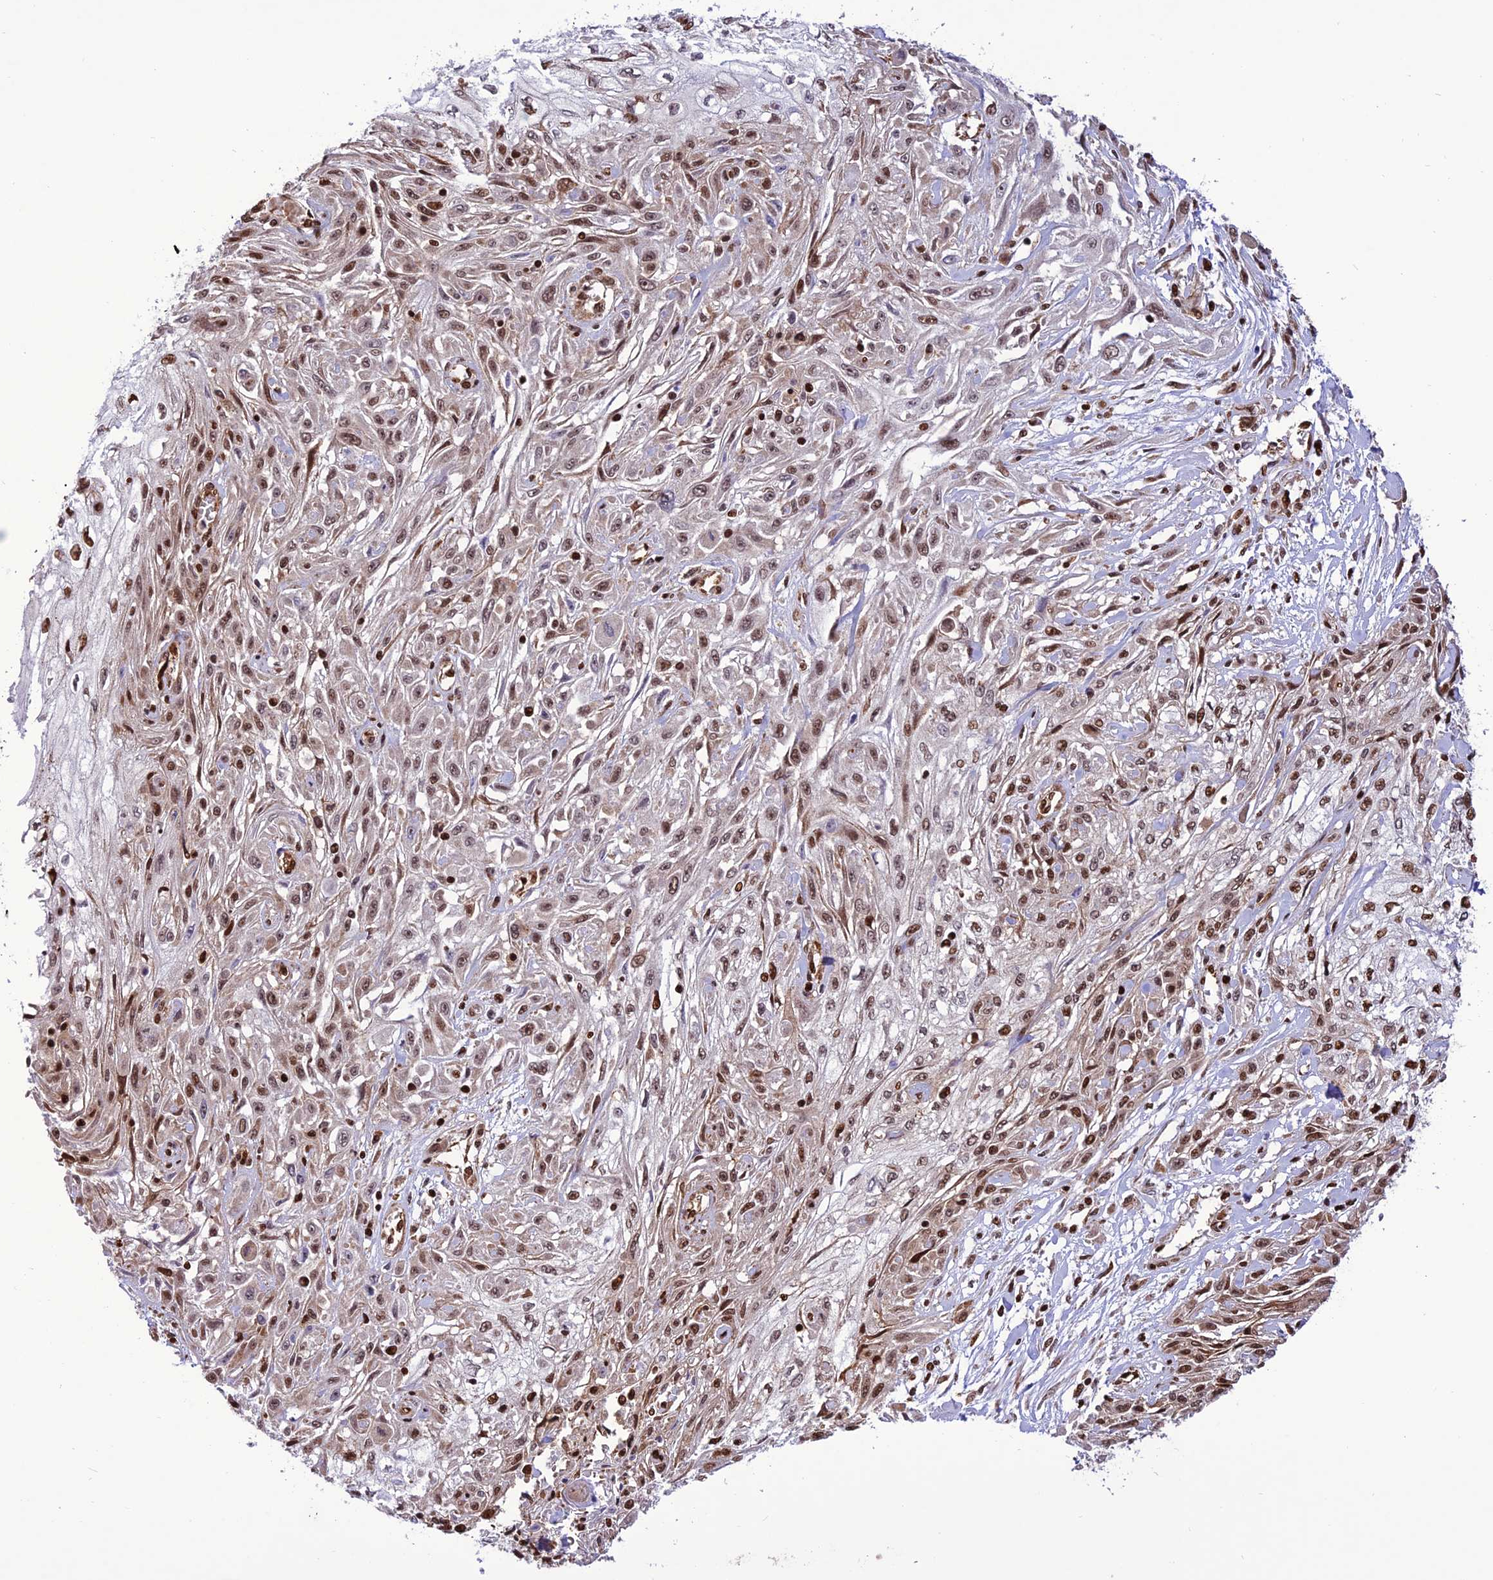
{"staining": {"intensity": "moderate", "quantity": "25%-75%", "location": "nuclear"}, "tissue": "skin cancer", "cell_type": "Tumor cells", "image_type": "cancer", "snomed": [{"axis": "morphology", "description": "Squamous cell carcinoma, NOS"}, {"axis": "morphology", "description": "Squamous cell carcinoma, metastatic, NOS"}, {"axis": "topography", "description": "Skin"}, {"axis": "topography", "description": "Lymph node"}], "caption": "A medium amount of moderate nuclear staining is appreciated in about 25%-75% of tumor cells in metastatic squamous cell carcinoma (skin) tissue.", "gene": "INO80E", "patient": {"sex": "male", "age": 75}}